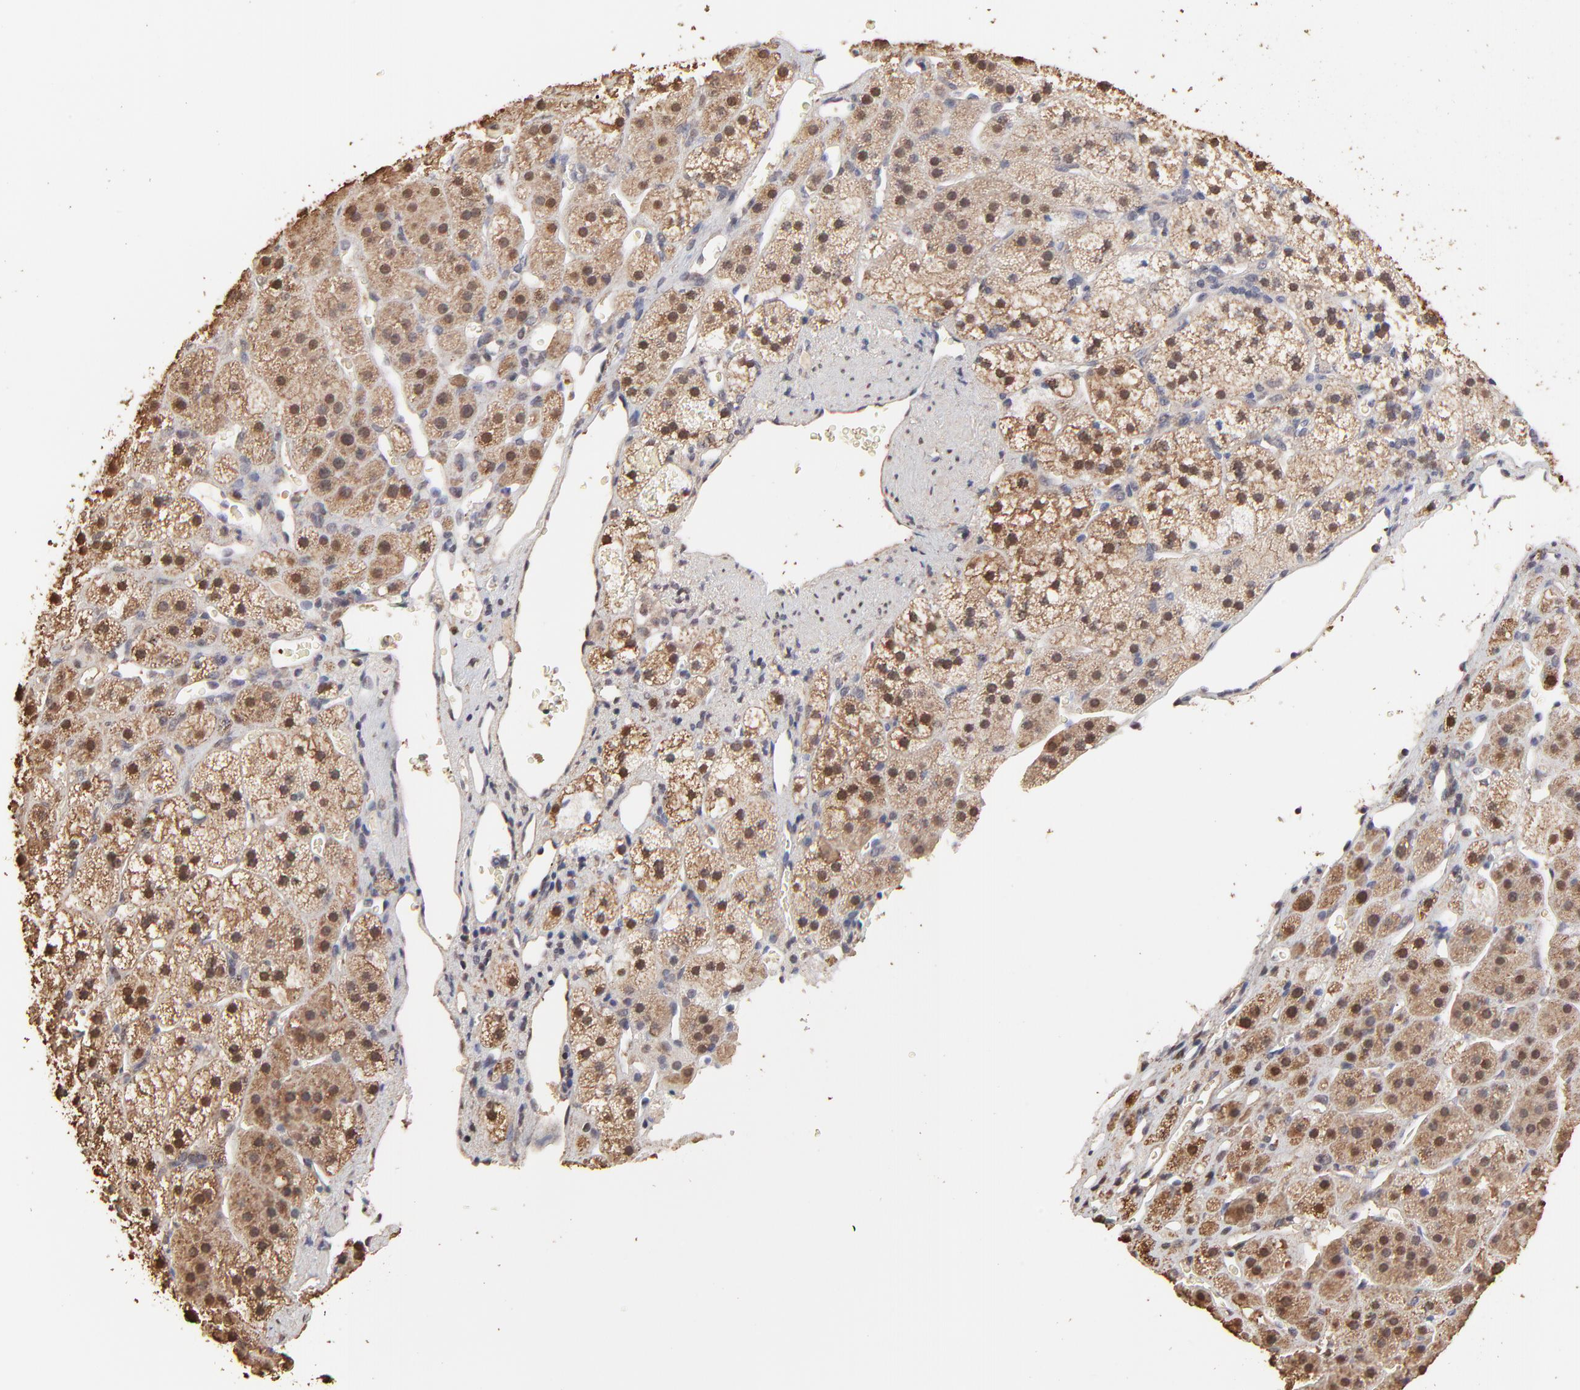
{"staining": {"intensity": "weak", "quantity": "25%-75%", "location": "cytoplasmic/membranous,nuclear"}, "tissue": "adrenal gland", "cell_type": "Glandular cells", "image_type": "normal", "snomed": [{"axis": "morphology", "description": "Normal tissue, NOS"}, {"axis": "topography", "description": "Adrenal gland"}], "caption": "IHC photomicrograph of unremarkable adrenal gland stained for a protein (brown), which exhibits low levels of weak cytoplasmic/membranous,nuclear staining in about 25%-75% of glandular cells.", "gene": "BIRC5", "patient": {"sex": "female", "age": 44}}